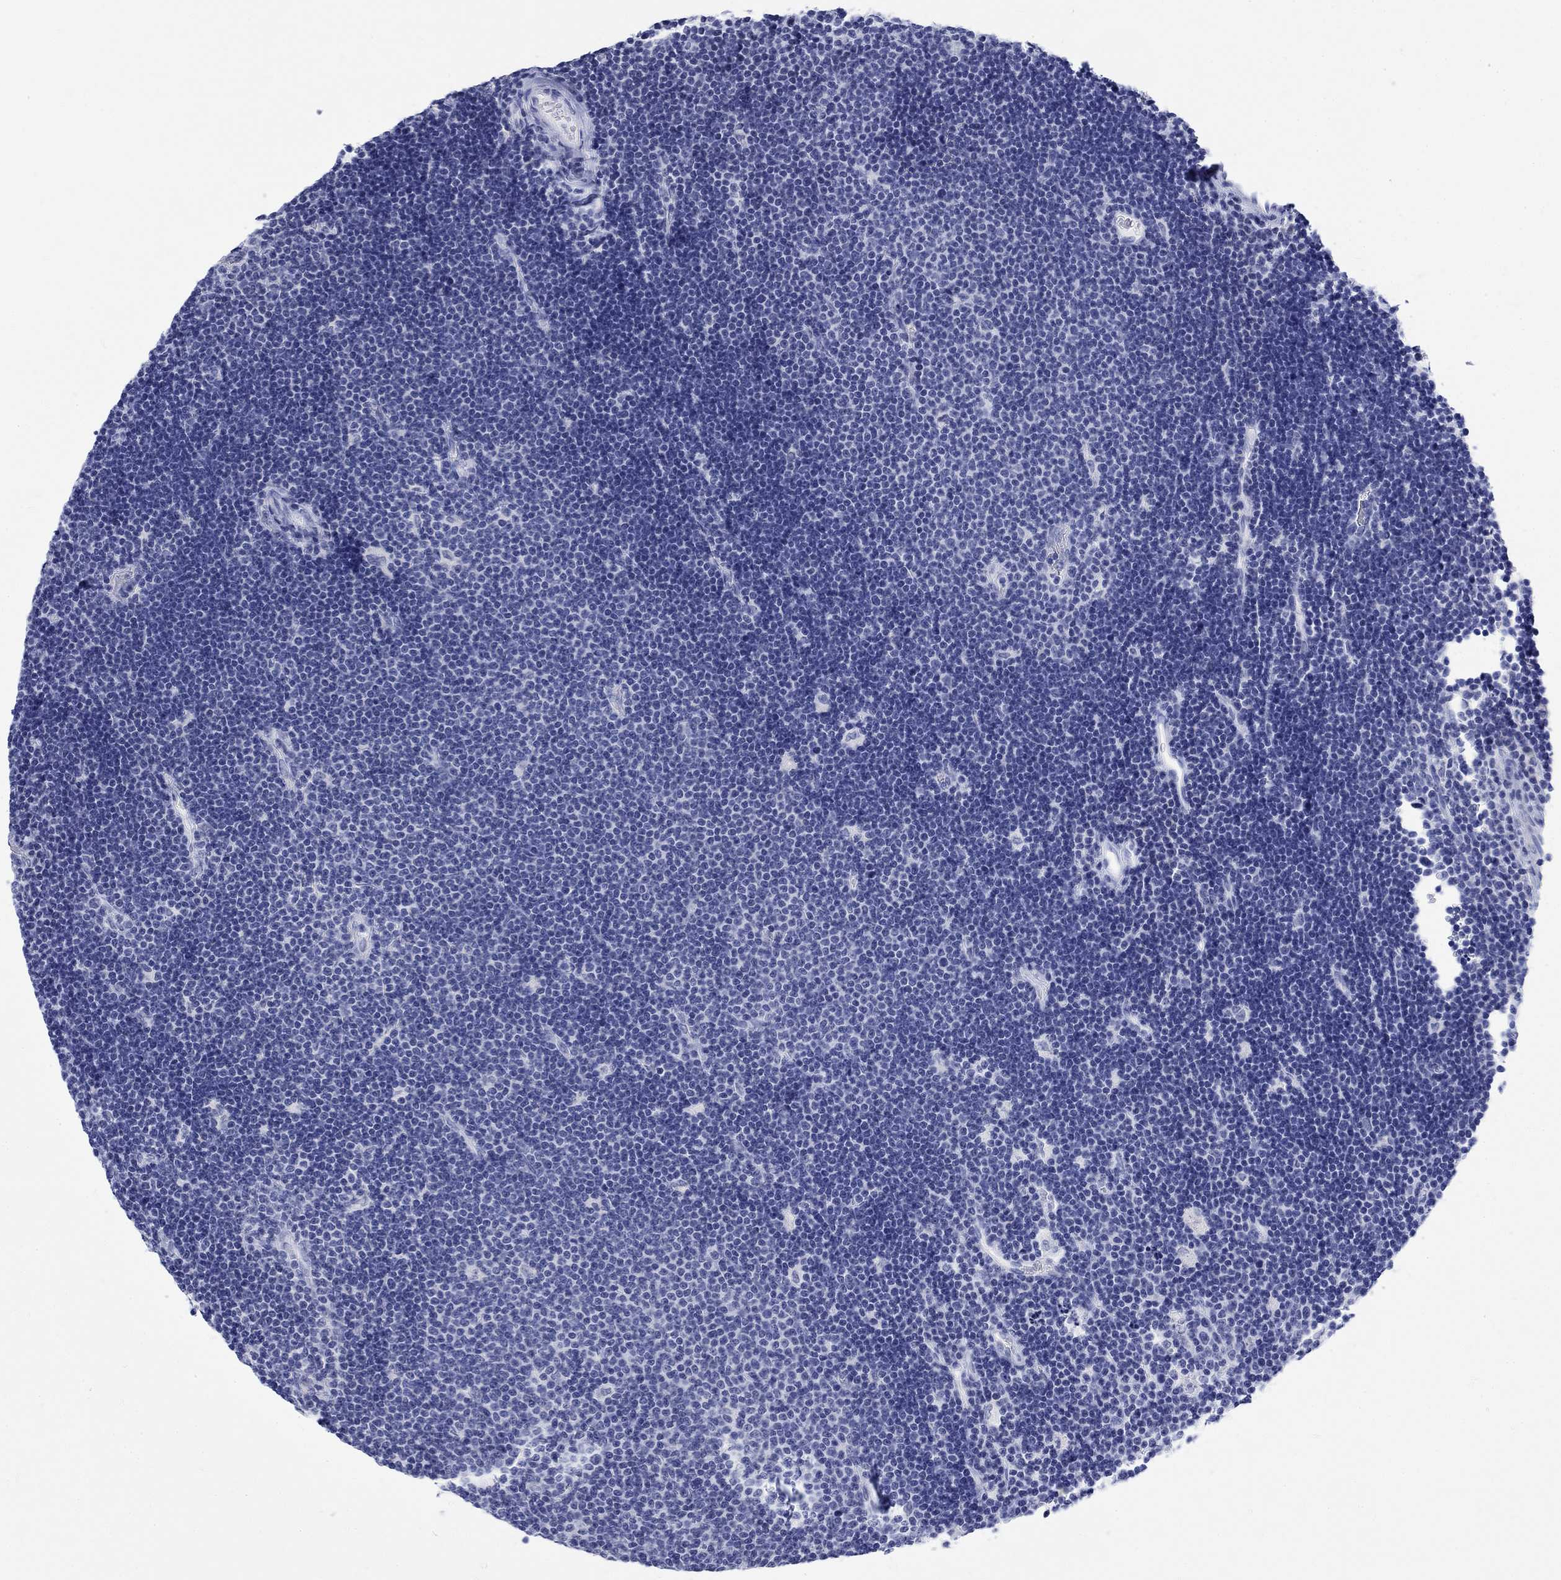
{"staining": {"intensity": "negative", "quantity": "none", "location": "none"}, "tissue": "lymphoma", "cell_type": "Tumor cells", "image_type": "cancer", "snomed": [{"axis": "morphology", "description": "Malignant lymphoma, non-Hodgkin's type, Low grade"}, {"axis": "topography", "description": "Brain"}], "caption": "Immunohistochemical staining of malignant lymphoma, non-Hodgkin's type (low-grade) displays no significant expression in tumor cells. (Brightfield microscopy of DAB (3,3'-diaminobenzidine) immunohistochemistry (IHC) at high magnification).", "gene": "KRT76", "patient": {"sex": "female", "age": 66}}